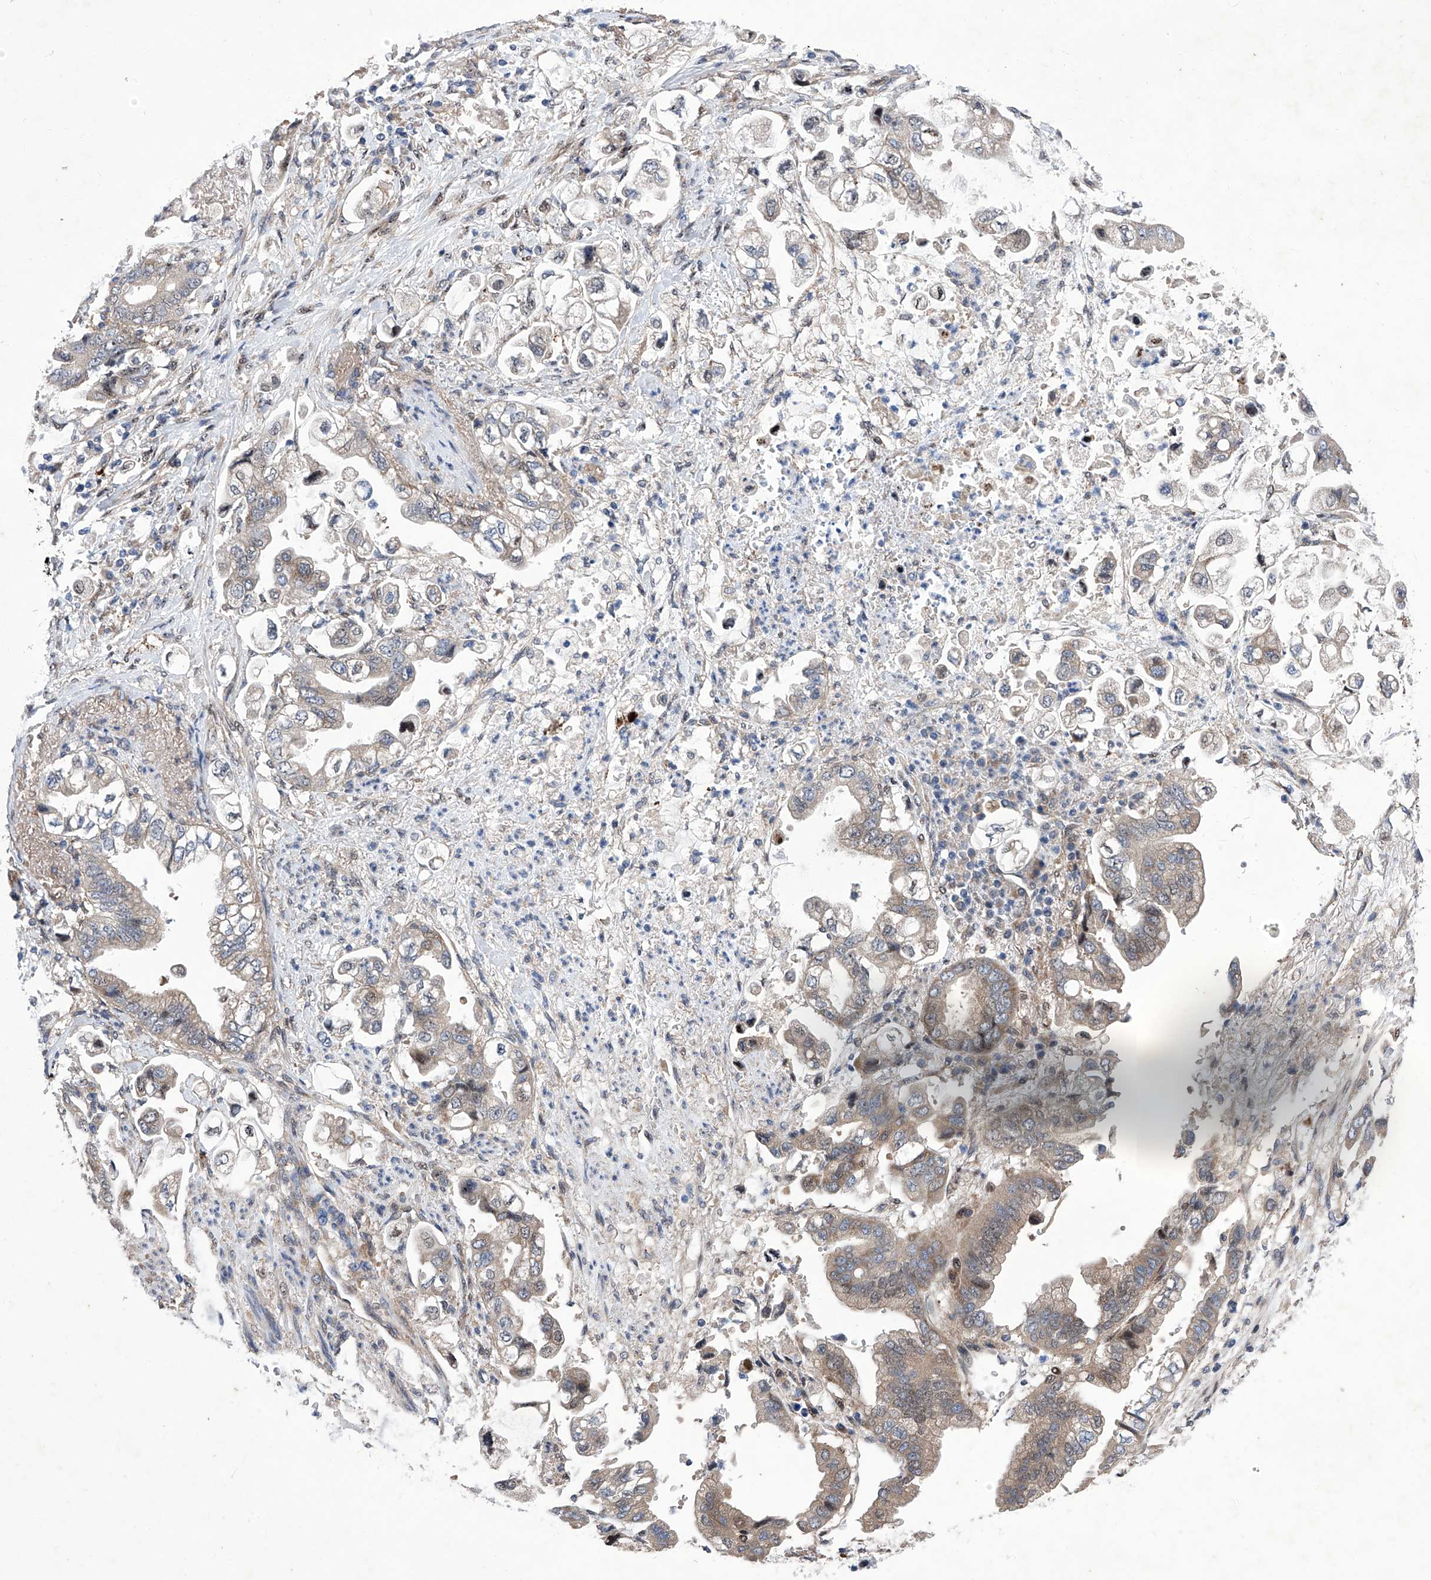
{"staining": {"intensity": "weak", "quantity": "25%-75%", "location": "cytoplasmic/membranous"}, "tissue": "stomach cancer", "cell_type": "Tumor cells", "image_type": "cancer", "snomed": [{"axis": "morphology", "description": "Adenocarcinoma, NOS"}, {"axis": "topography", "description": "Stomach"}], "caption": "Tumor cells demonstrate weak cytoplasmic/membranous positivity in about 25%-75% of cells in stomach cancer. Using DAB (brown) and hematoxylin (blue) stains, captured at high magnification using brightfield microscopy.", "gene": "KTI12", "patient": {"sex": "male", "age": 62}}